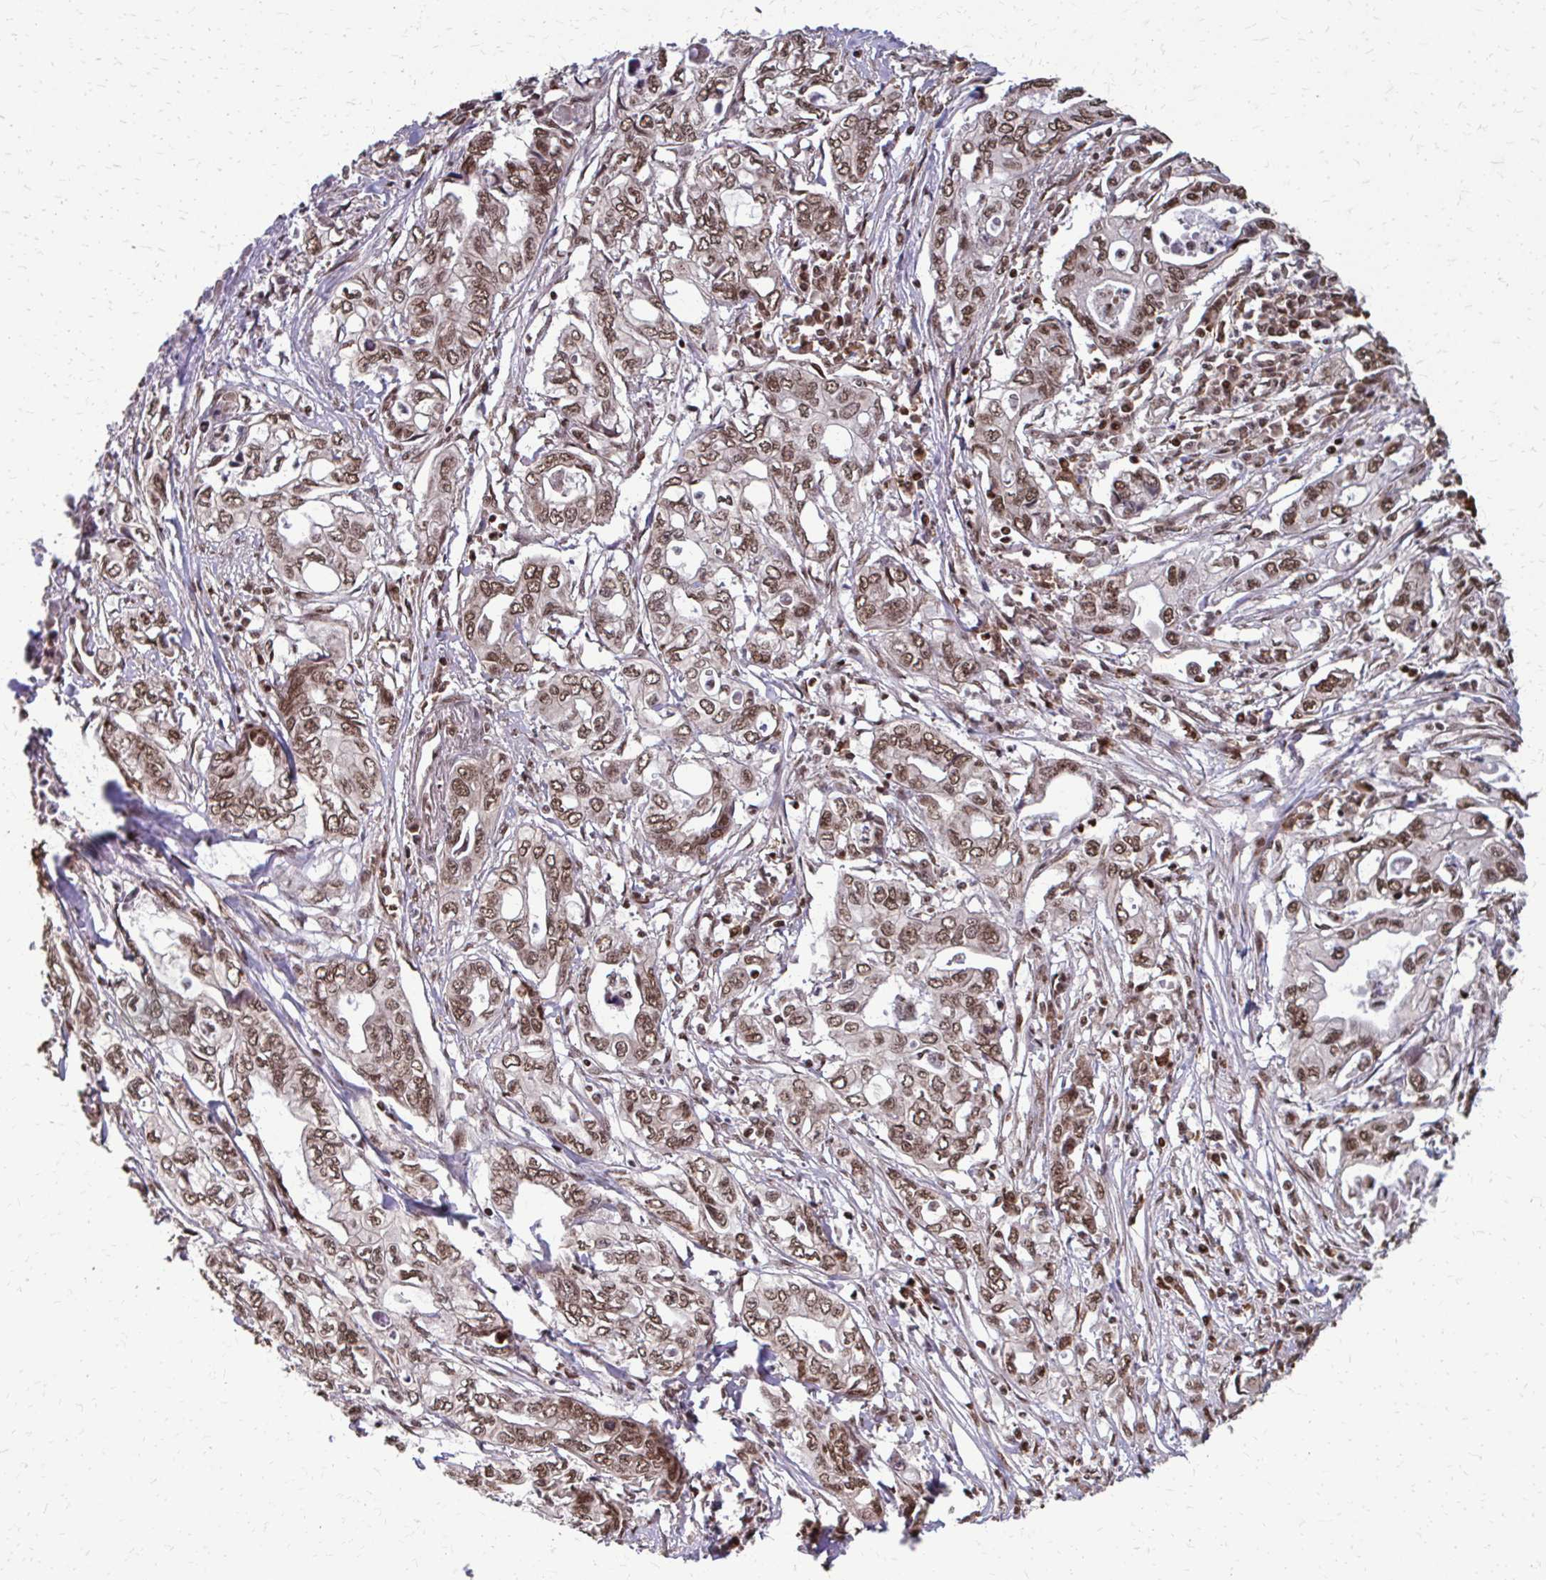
{"staining": {"intensity": "moderate", "quantity": ">75%", "location": "nuclear"}, "tissue": "pancreatic cancer", "cell_type": "Tumor cells", "image_type": "cancer", "snomed": [{"axis": "morphology", "description": "Adenocarcinoma, NOS"}, {"axis": "topography", "description": "Pancreas"}], "caption": "Immunohistochemical staining of human pancreatic cancer (adenocarcinoma) reveals moderate nuclear protein positivity in about >75% of tumor cells. (DAB = brown stain, brightfield microscopy at high magnification).", "gene": "SS18", "patient": {"sex": "male", "age": 68}}